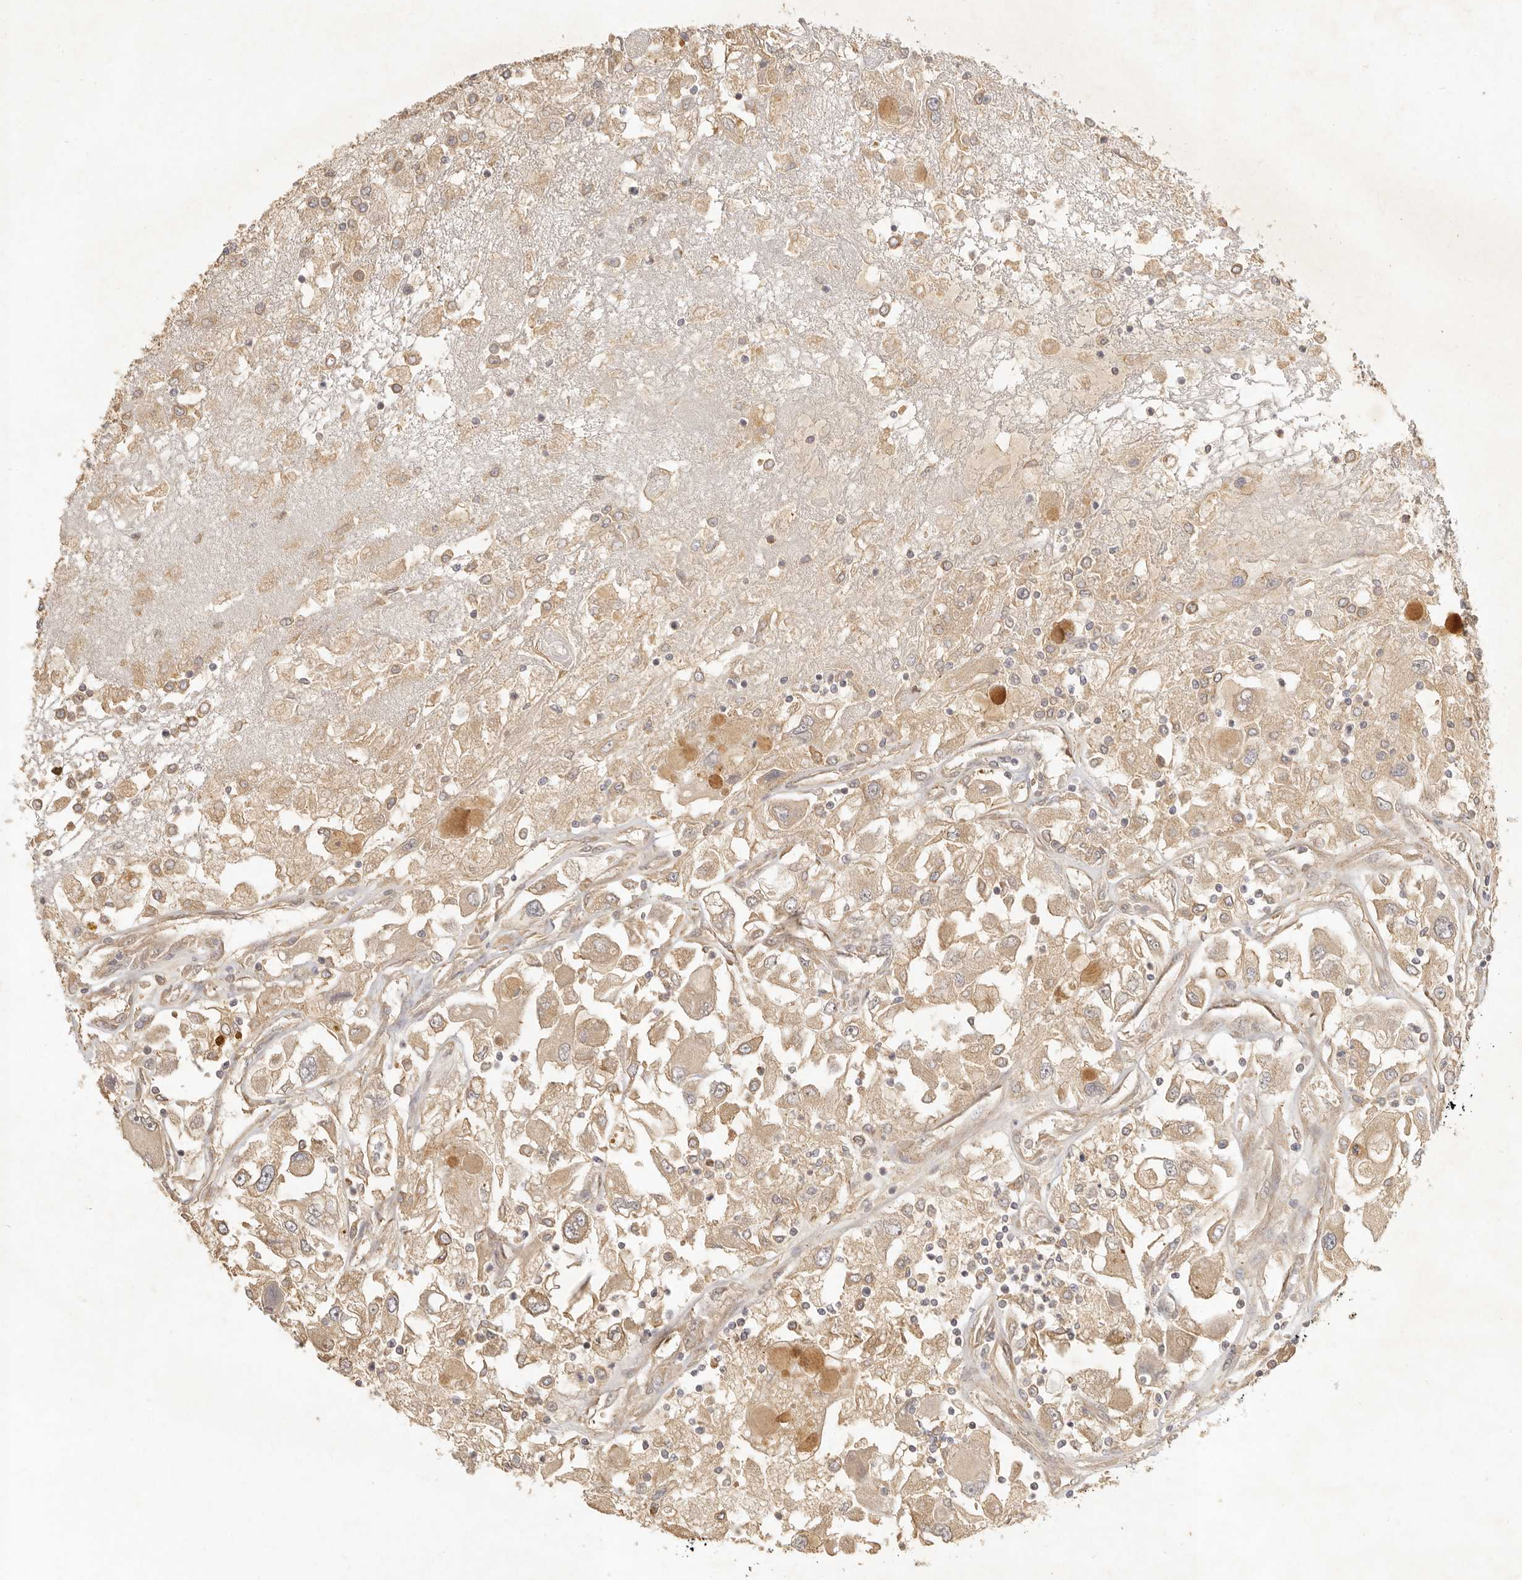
{"staining": {"intensity": "weak", "quantity": ">75%", "location": "cytoplasmic/membranous"}, "tissue": "renal cancer", "cell_type": "Tumor cells", "image_type": "cancer", "snomed": [{"axis": "morphology", "description": "Adenocarcinoma, NOS"}, {"axis": "topography", "description": "Kidney"}], "caption": "Immunohistochemistry histopathology image of neoplastic tissue: adenocarcinoma (renal) stained using IHC reveals low levels of weak protein expression localized specifically in the cytoplasmic/membranous of tumor cells, appearing as a cytoplasmic/membranous brown color.", "gene": "VIPR1", "patient": {"sex": "female", "age": 52}}